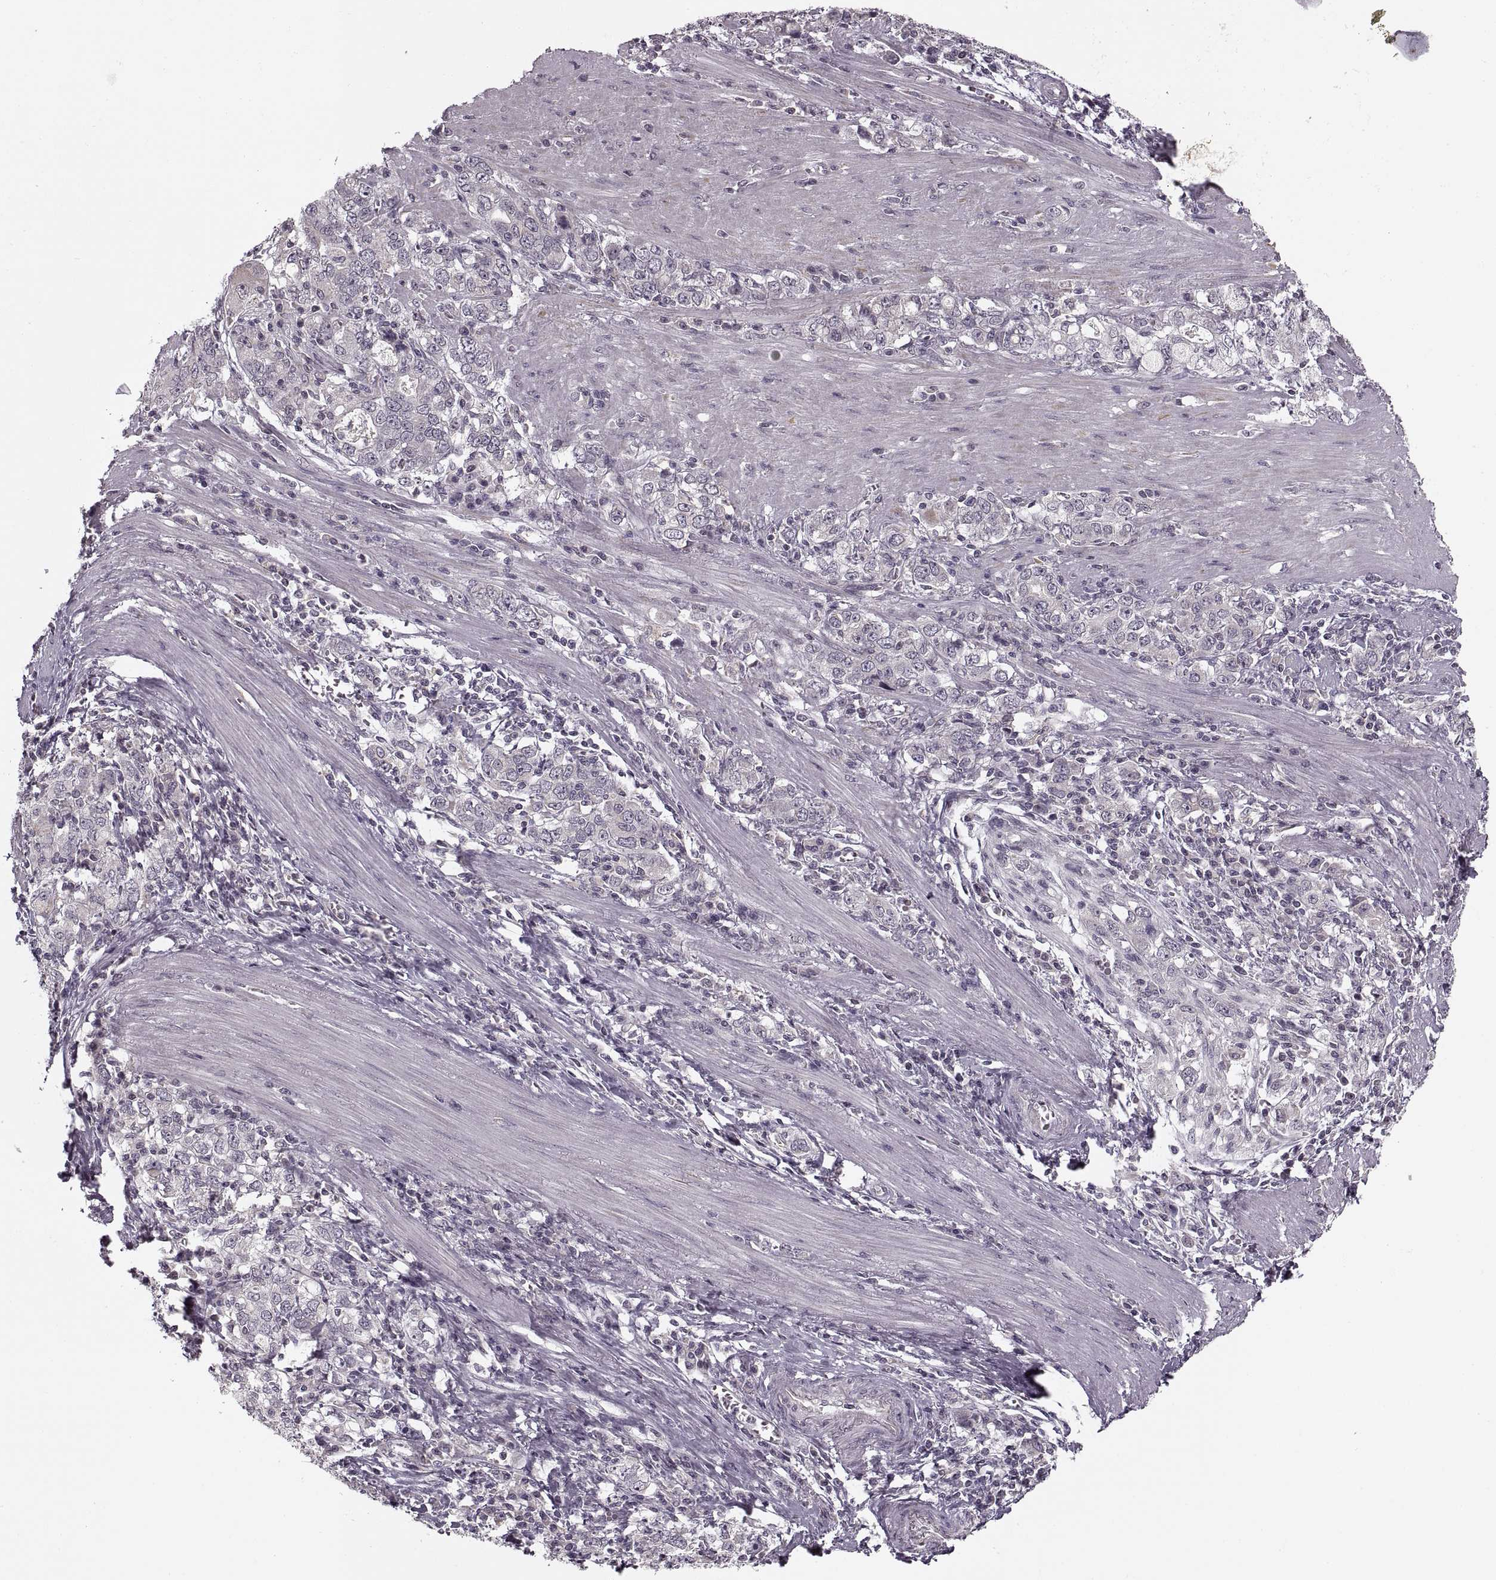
{"staining": {"intensity": "negative", "quantity": "none", "location": "none"}, "tissue": "stomach cancer", "cell_type": "Tumor cells", "image_type": "cancer", "snomed": [{"axis": "morphology", "description": "Adenocarcinoma, NOS"}, {"axis": "topography", "description": "Stomach, lower"}], "caption": "There is no significant expression in tumor cells of stomach cancer. (DAB immunohistochemistry (IHC), high magnification).", "gene": "ASIC3", "patient": {"sex": "female", "age": 72}}